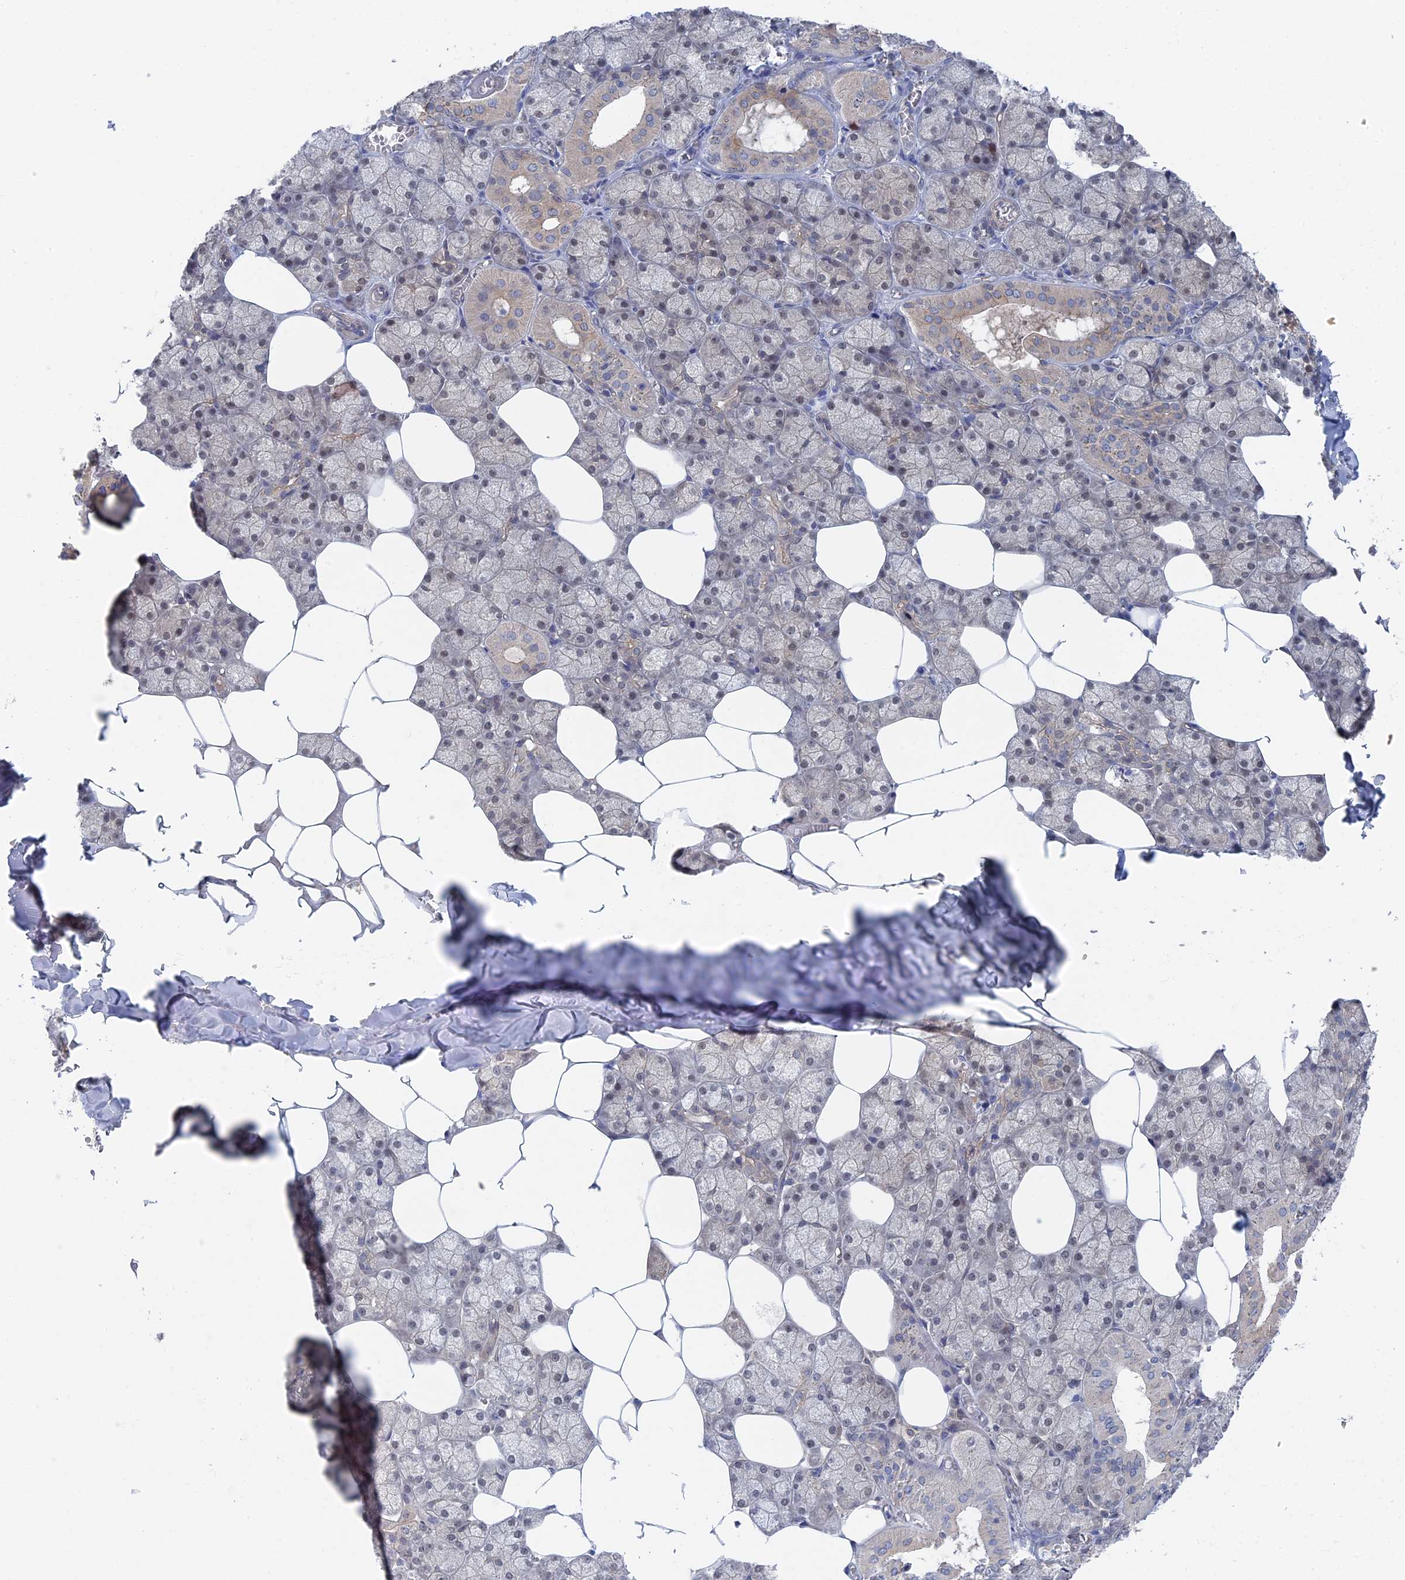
{"staining": {"intensity": "moderate", "quantity": "<25%", "location": "cytoplasmic/membranous"}, "tissue": "salivary gland", "cell_type": "Glandular cells", "image_type": "normal", "snomed": [{"axis": "morphology", "description": "Normal tissue, NOS"}, {"axis": "topography", "description": "Salivary gland"}], "caption": "Approximately <25% of glandular cells in benign salivary gland demonstrate moderate cytoplasmic/membranous protein positivity as visualized by brown immunohistochemical staining.", "gene": "IRGQ", "patient": {"sex": "male", "age": 62}}